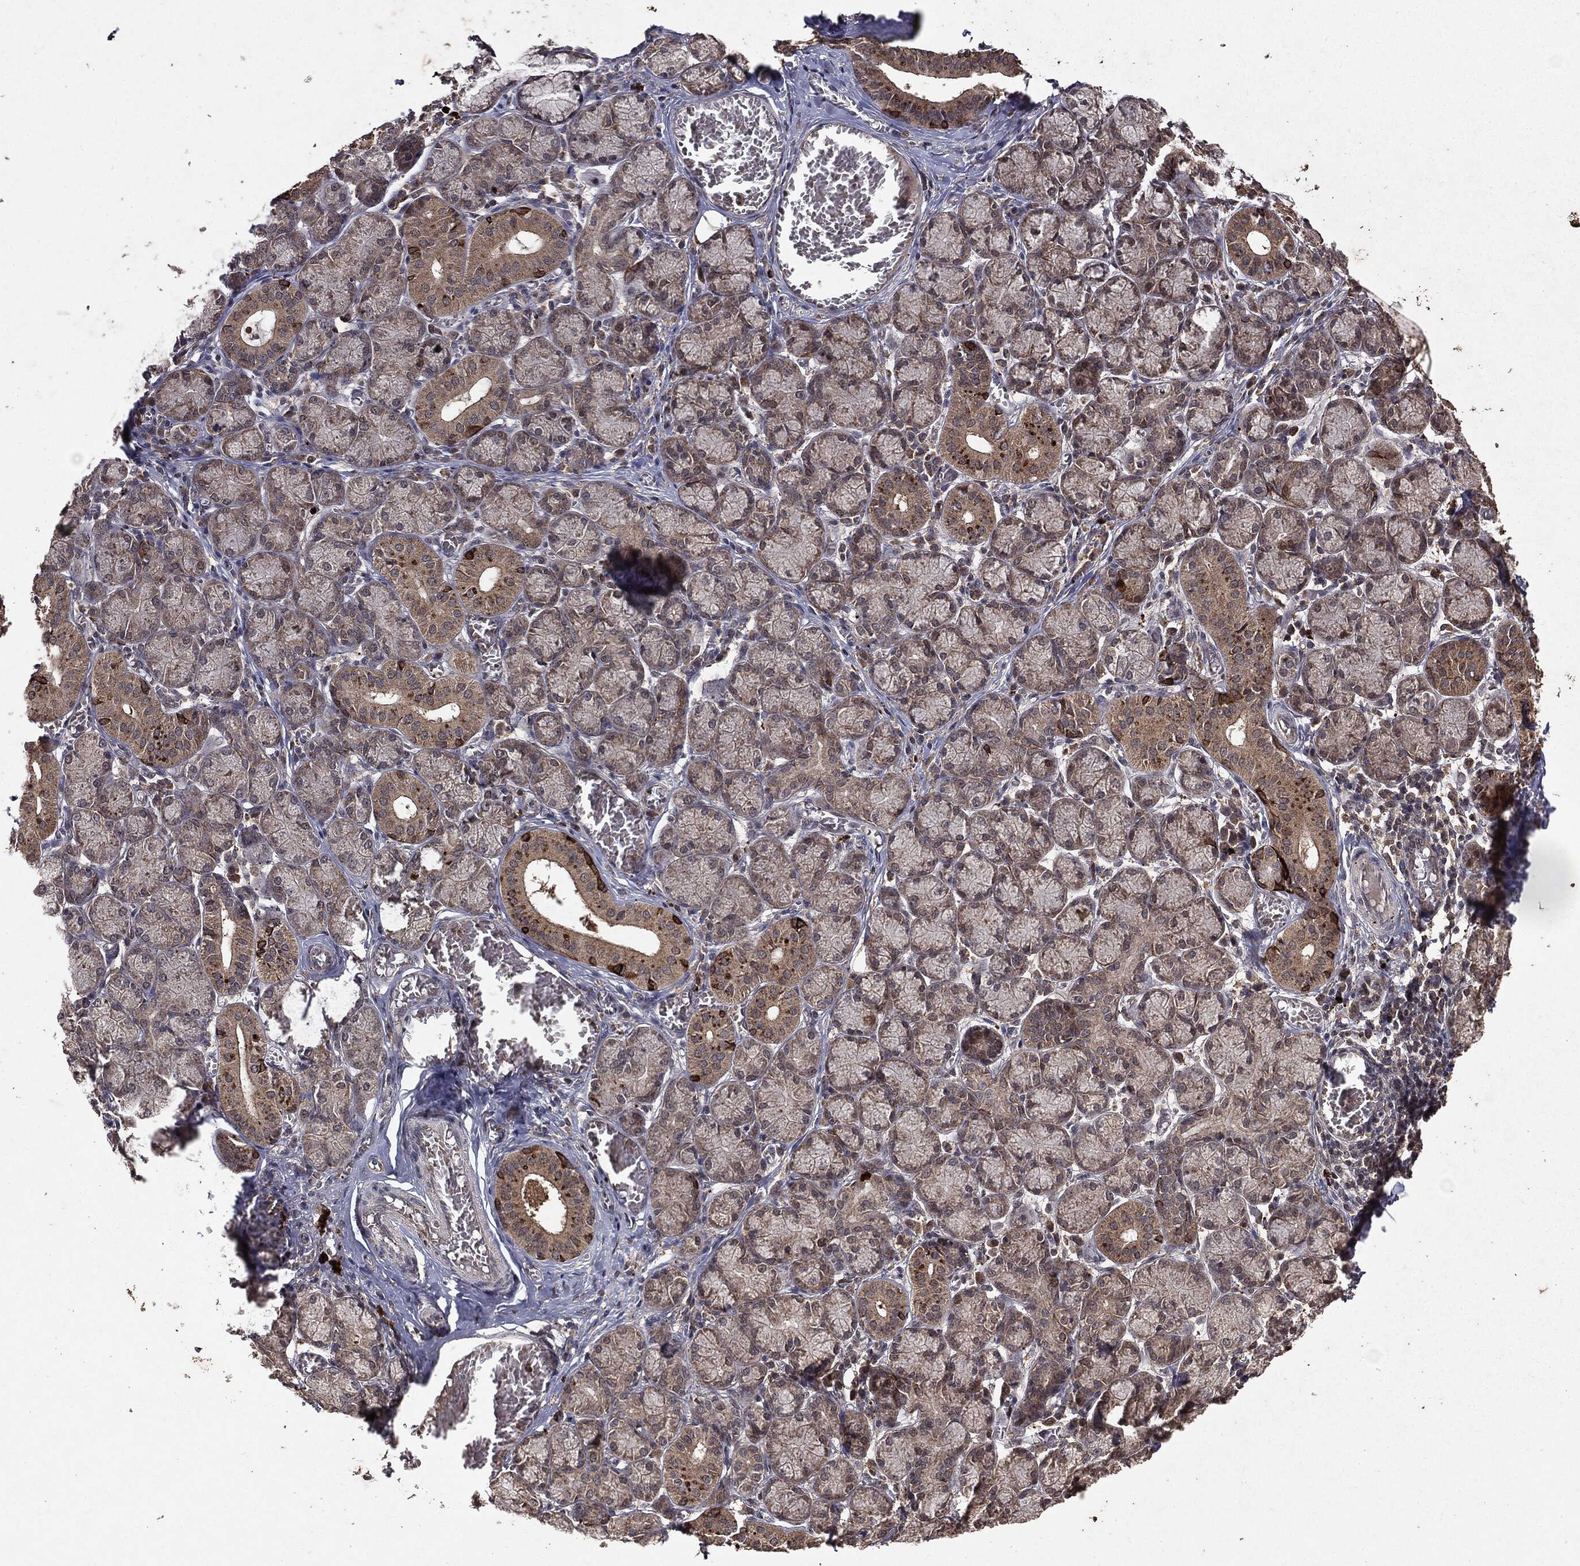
{"staining": {"intensity": "moderate", "quantity": "<25%", "location": "cytoplasmic/membranous,nuclear"}, "tissue": "salivary gland", "cell_type": "Glandular cells", "image_type": "normal", "snomed": [{"axis": "morphology", "description": "Normal tissue, NOS"}, {"axis": "topography", "description": "Salivary gland"}, {"axis": "topography", "description": "Peripheral nerve tissue"}], "caption": "Immunohistochemical staining of unremarkable human salivary gland demonstrates <25% levels of moderate cytoplasmic/membranous,nuclear protein expression in approximately <25% of glandular cells.", "gene": "MTOR", "patient": {"sex": "female", "age": 24}}